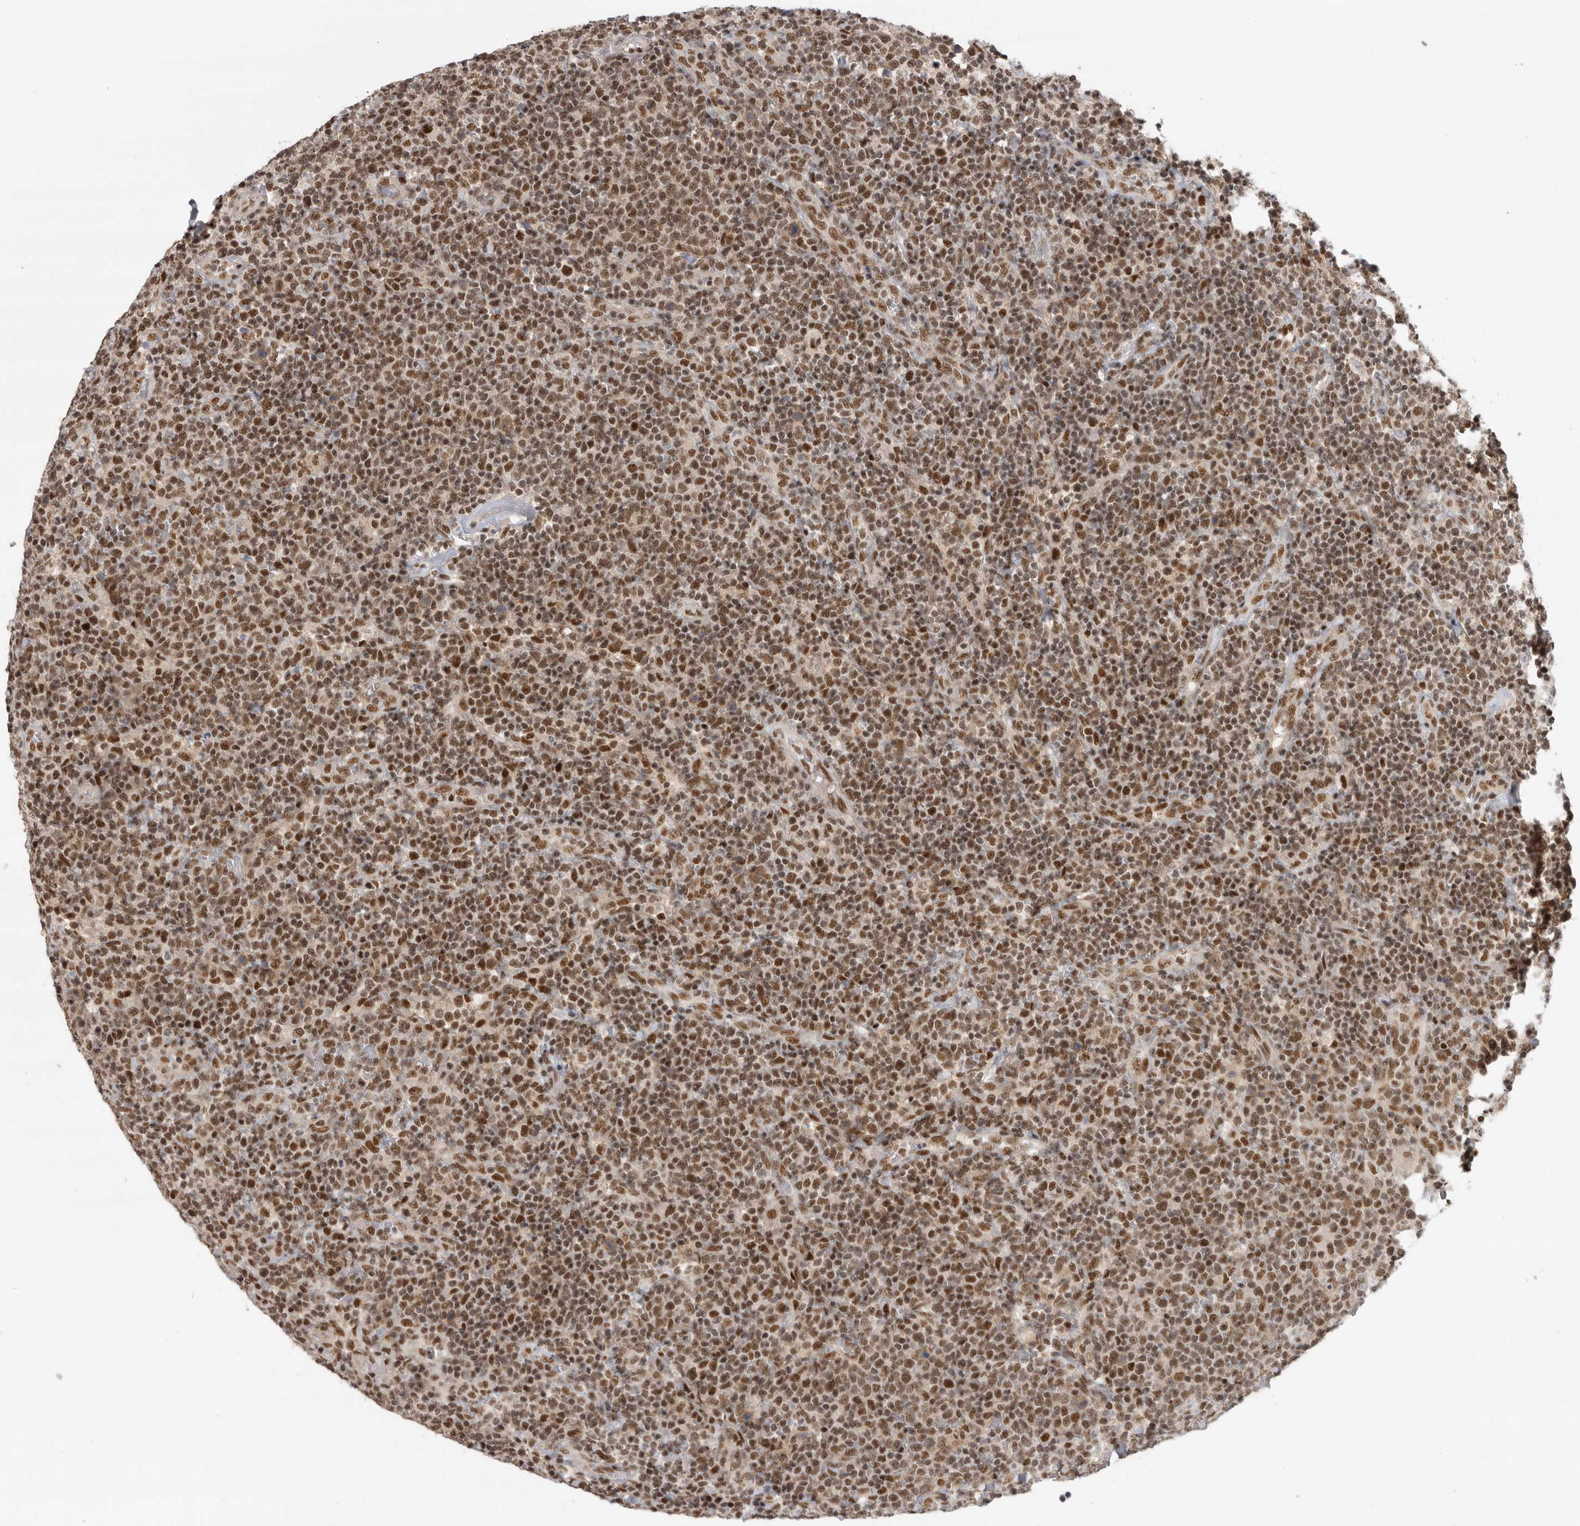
{"staining": {"intensity": "moderate", "quantity": ">75%", "location": "nuclear"}, "tissue": "lymphoma", "cell_type": "Tumor cells", "image_type": "cancer", "snomed": [{"axis": "morphology", "description": "Malignant lymphoma, non-Hodgkin's type, High grade"}, {"axis": "topography", "description": "Lymph node"}], "caption": "Brown immunohistochemical staining in lymphoma shows moderate nuclear positivity in about >75% of tumor cells.", "gene": "ZNF830", "patient": {"sex": "male", "age": 61}}